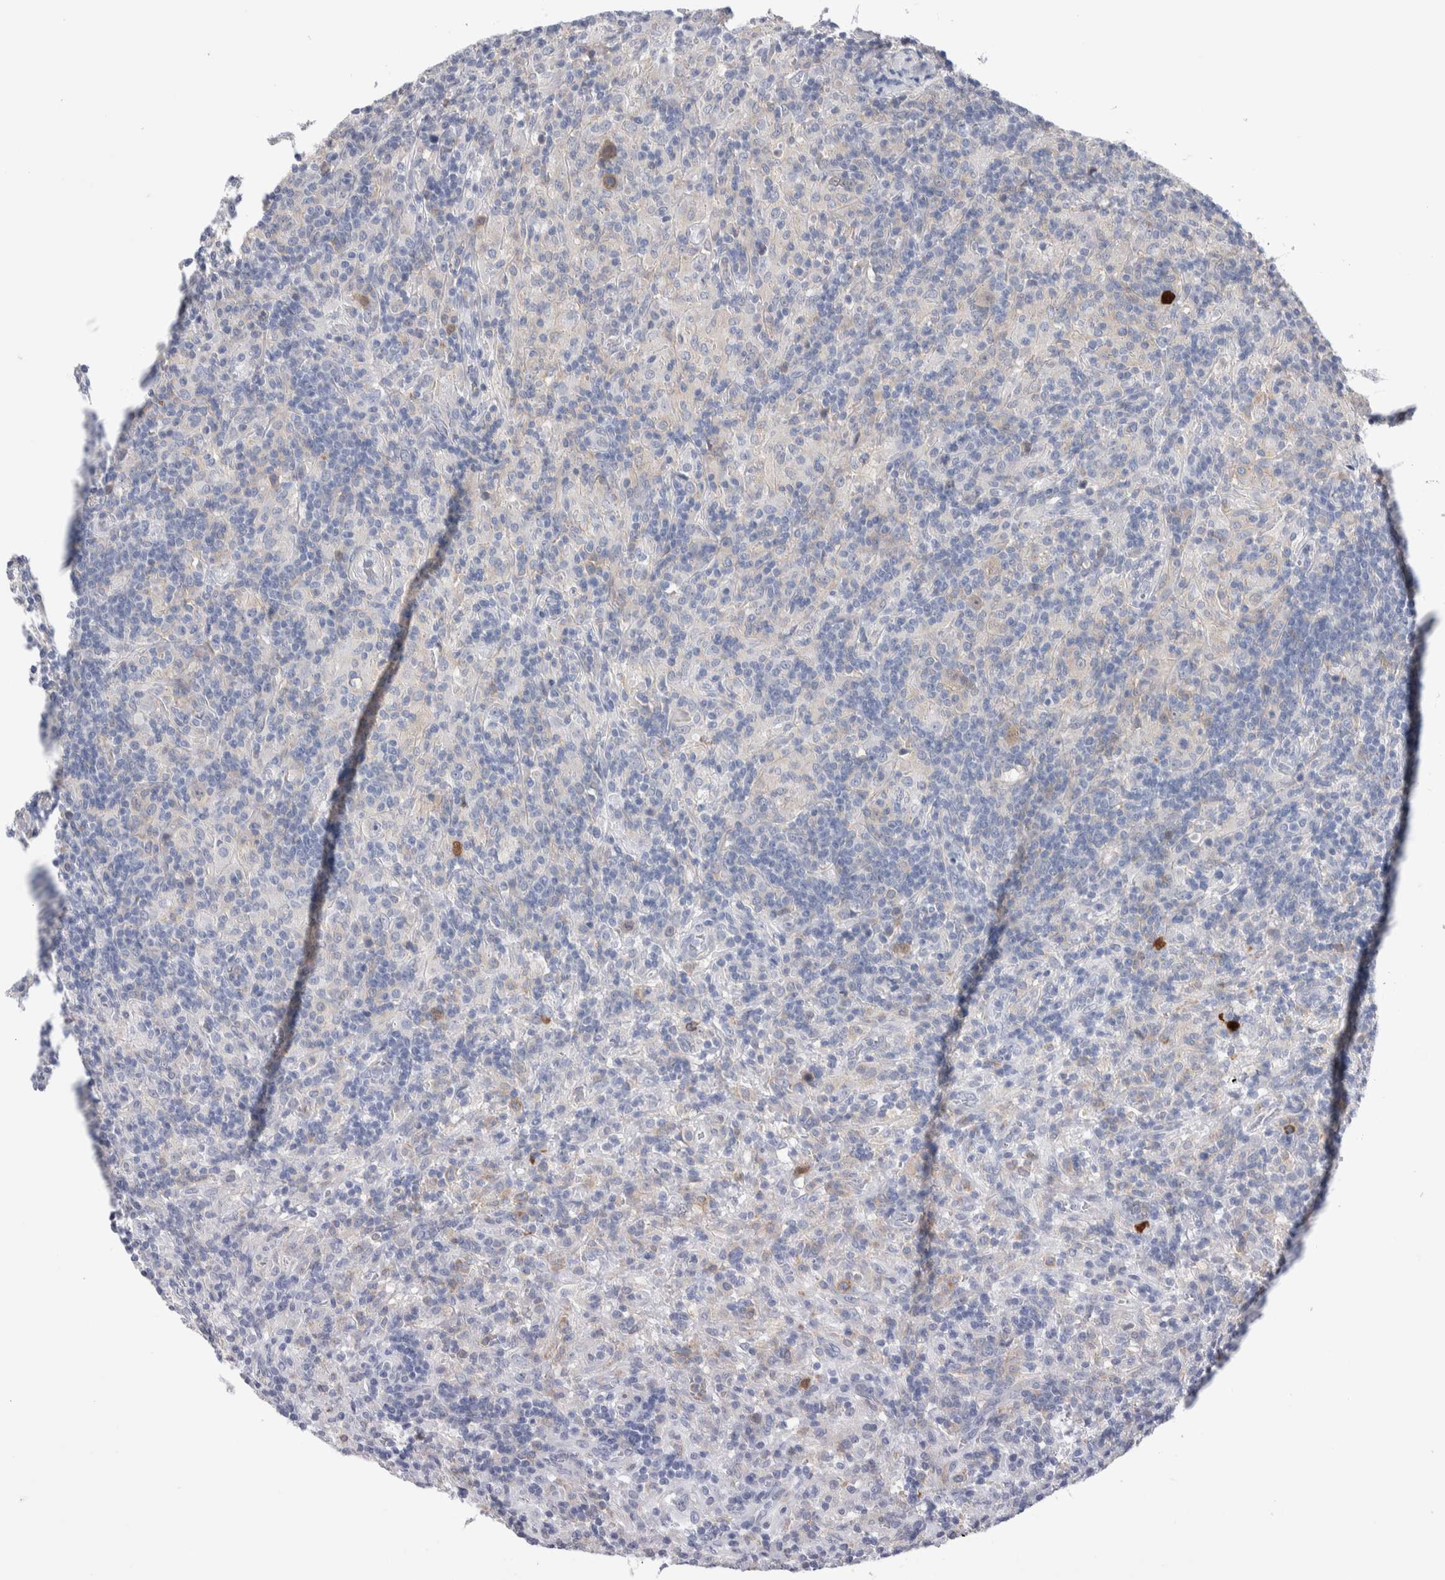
{"staining": {"intensity": "negative", "quantity": "none", "location": "none"}, "tissue": "lymphoma", "cell_type": "Tumor cells", "image_type": "cancer", "snomed": [{"axis": "morphology", "description": "Hodgkin's disease, NOS"}, {"axis": "topography", "description": "Lymph node"}], "caption": "There is no significant expression in tumor cells of lymphoma.", "gene": "LURAP1L", "patient": {"sex": "male", "age": 70}}